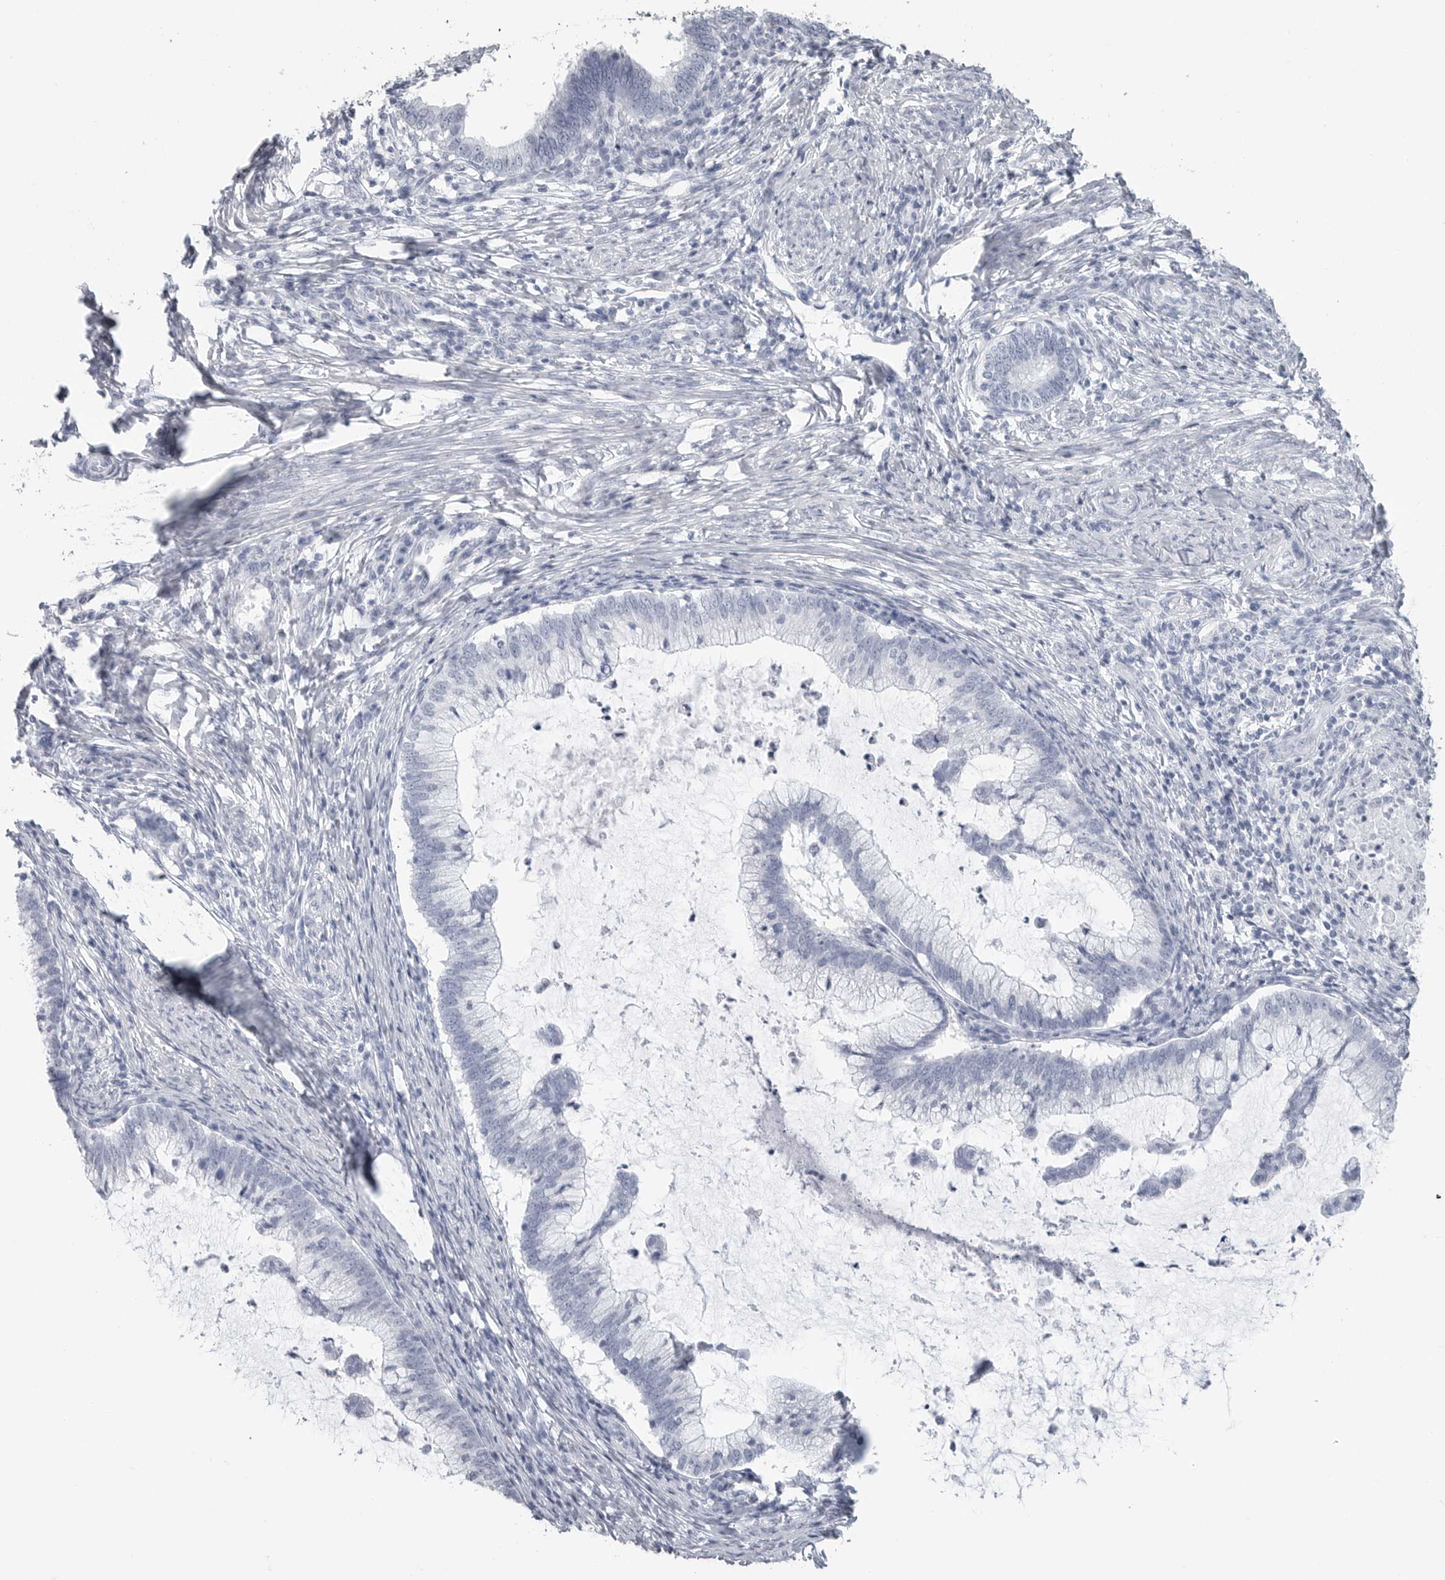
{"staining": {"intensity": "negative", "quantity": "none", "location": "none"}, "tissue": "cervical cancer", "cell_type": "Tumor cells", "image_type": "cancer", "snomed": [{"axis": "morphology", "description": "Adenocarcinoma, NOS"}, {"axis": "topography", "description": "Cervix"}], "caption": "High magnification brightfield microscopy of cervical adenocarcinoma stained with DAB (brown) and counterstained with hematoxylin (blue): tumor cells show no significant expression. (DAB IHC visualized using brightfield microscopy, high magnification).", "gene": "CSH1", "patient": {"sex": "female", "age": 36}}